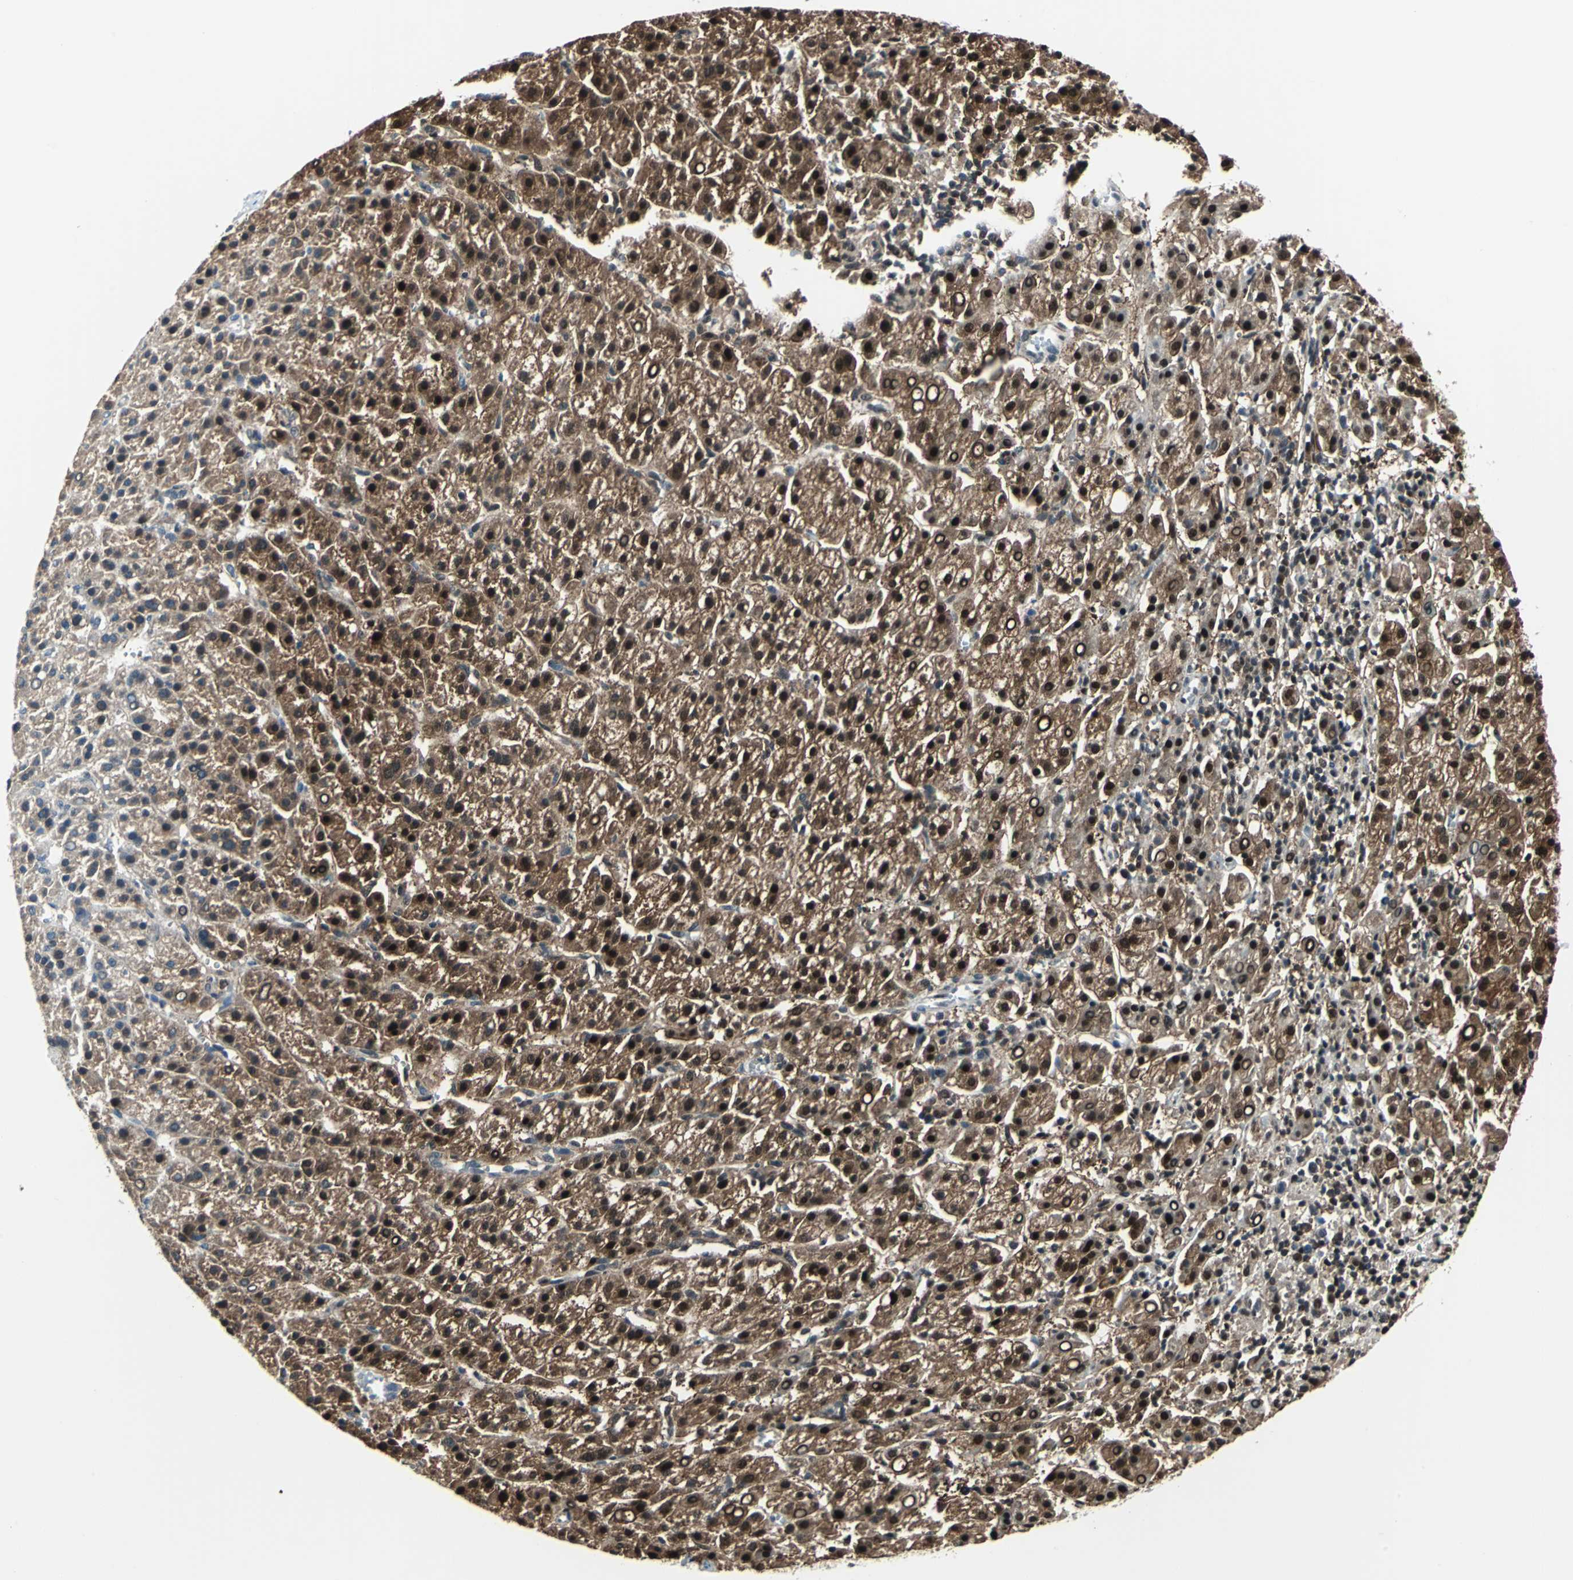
{"staining": {"intensity": "strong", "quantity": ">75%", "location": "cytoplasmic/membranous,nuclear"}, "tissue": "liver cancer", "cell_type": "Tumor cells", "image_type": "cancer", "snomed": [{"axis": "morphology", "description": "Carcinoma, Hepatocellular, NOS"}, {"axis": "topography", "description": "Liver"}], "caption": "This micrograph reveals IHC staining of human liver hepatocellular carcinoma, with high strong cytoplasmic/membranous and nuclear staining in approximately >75% of tumor cells.", "gene": "PSME1", "patient": {"sex": "female", "age": 58}}